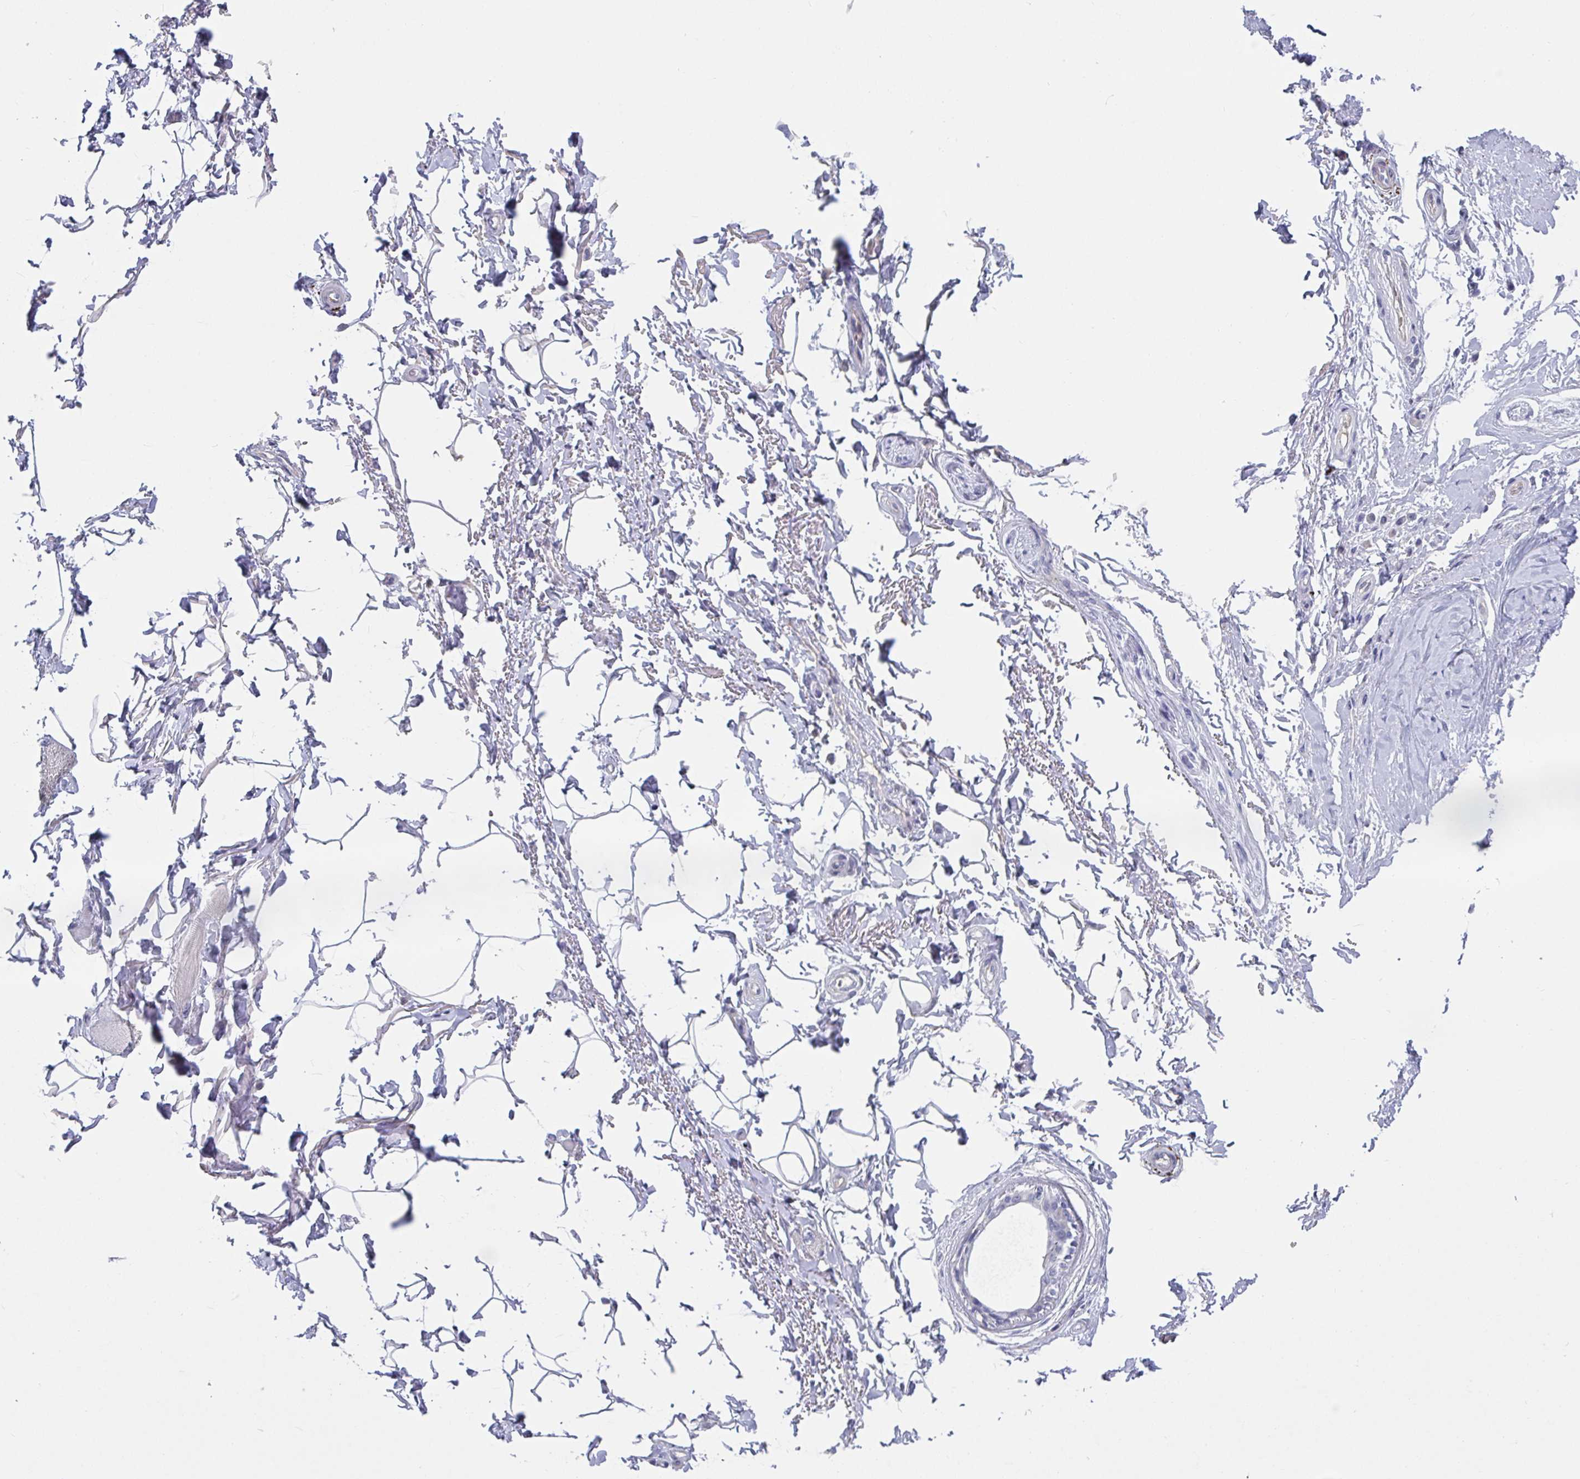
{"staining": {"intensity": "negative", "quantity": "none", "location": "none"}, "tissue": "adipose tissue", "cell_type": "Adipocytes", "image_type": "normal", "snomed": [{"axis": "morphology", "description": "Normal tissue, NOS"}, {"axis": "topography", "description": "Peripheral nerve tissue"}], "caption": "Adipocytes are negative for protein expression in benign human adipose tissue. (DAB (3,3'-diaminobenzidine) immunohistochemistry with hematoxylin counter stain).", "gene": "NPY", "patient": {"sex": "male", "age": 51}}